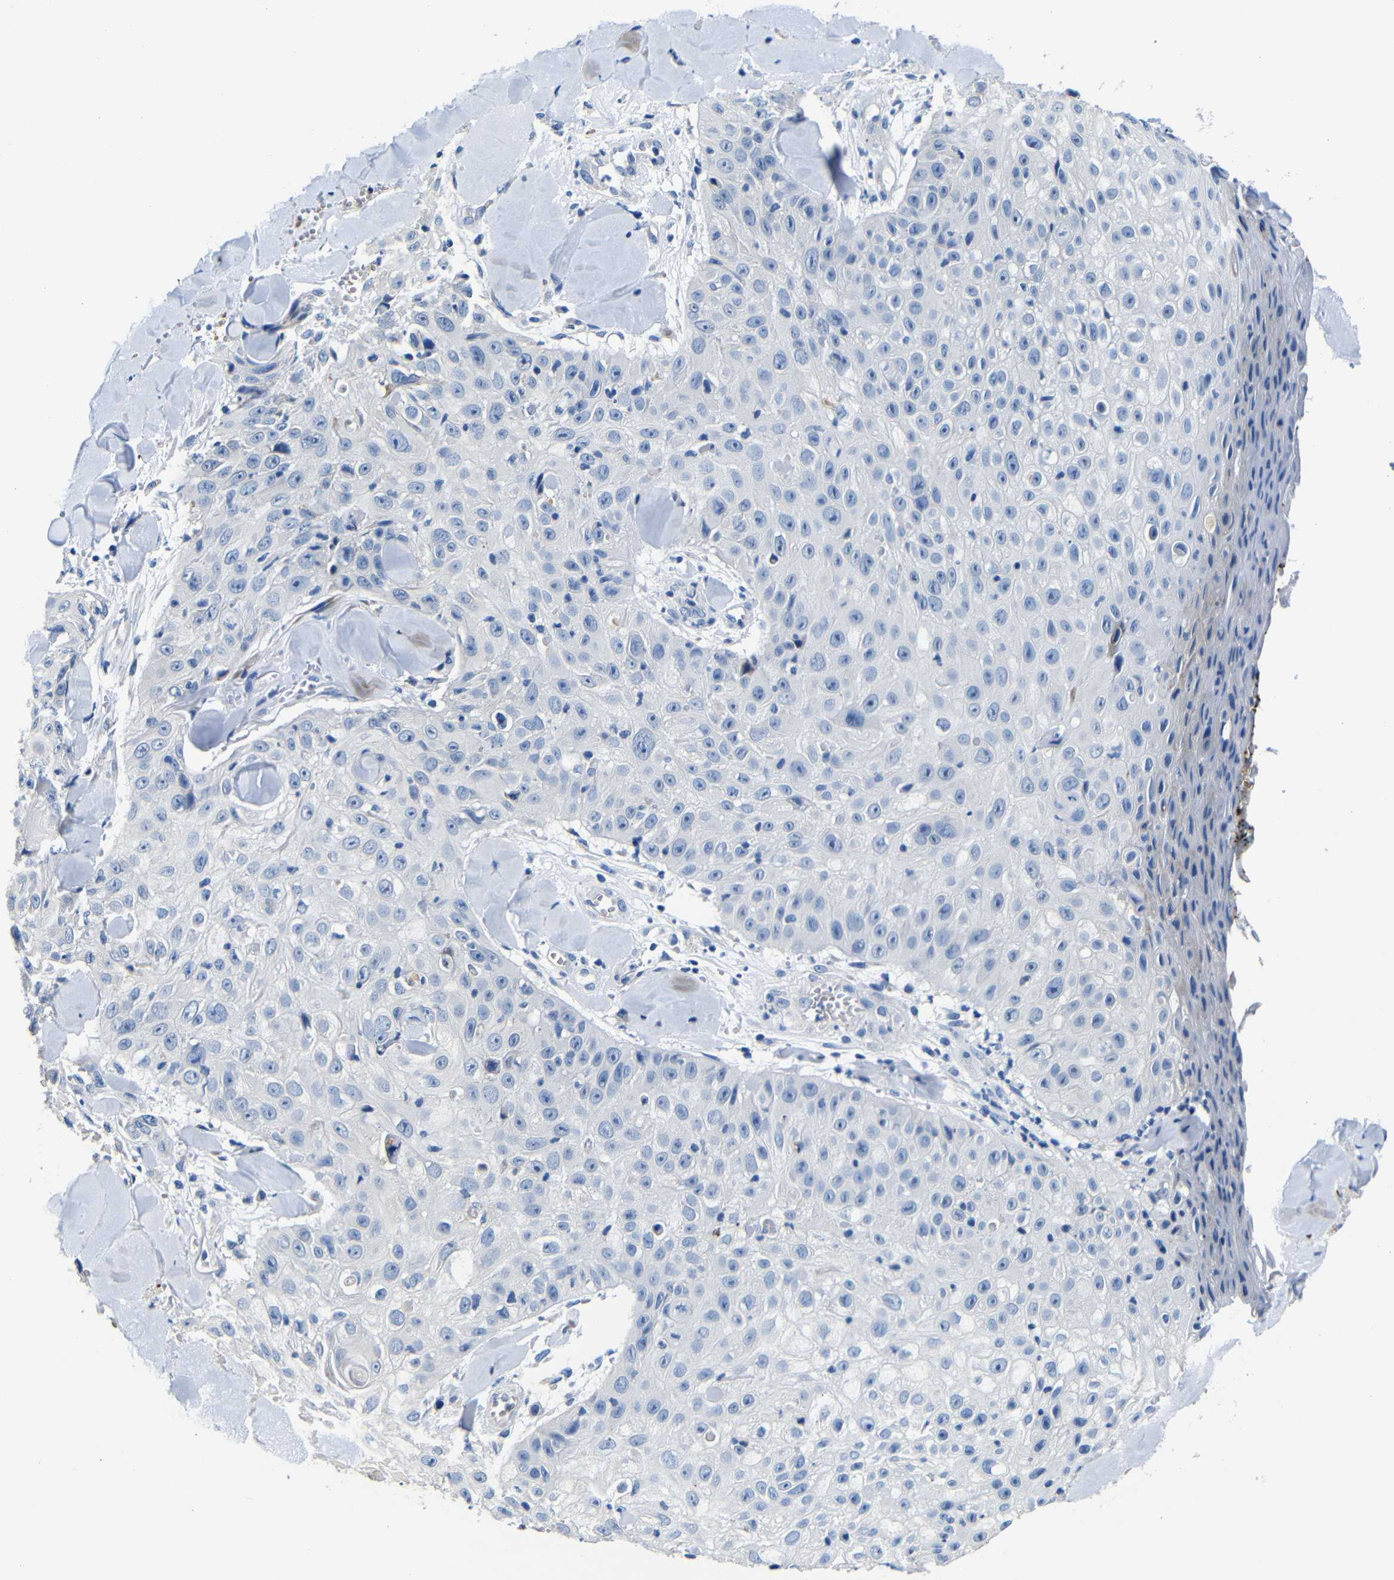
{"staining": {"intensity": "negative", "quantity": "none", "location": "none"}, "tissue": "skin cancer", "cell_type": "Tumor cells", "image_type": "cancer", "snomed": [{"axis": "morphology", "description": "Squamous cell carcinoma, NOS"}, {"axis": "topography", "description": "Skin"}], "caption": "Immunohistochemistry histopathology image of neoplastic tissue: skin cancer stained with DAB shows no significant protein expression in tumor cells.", "gene": "TNFAIP1", "patient": {"sex": "male", "age": 86}}